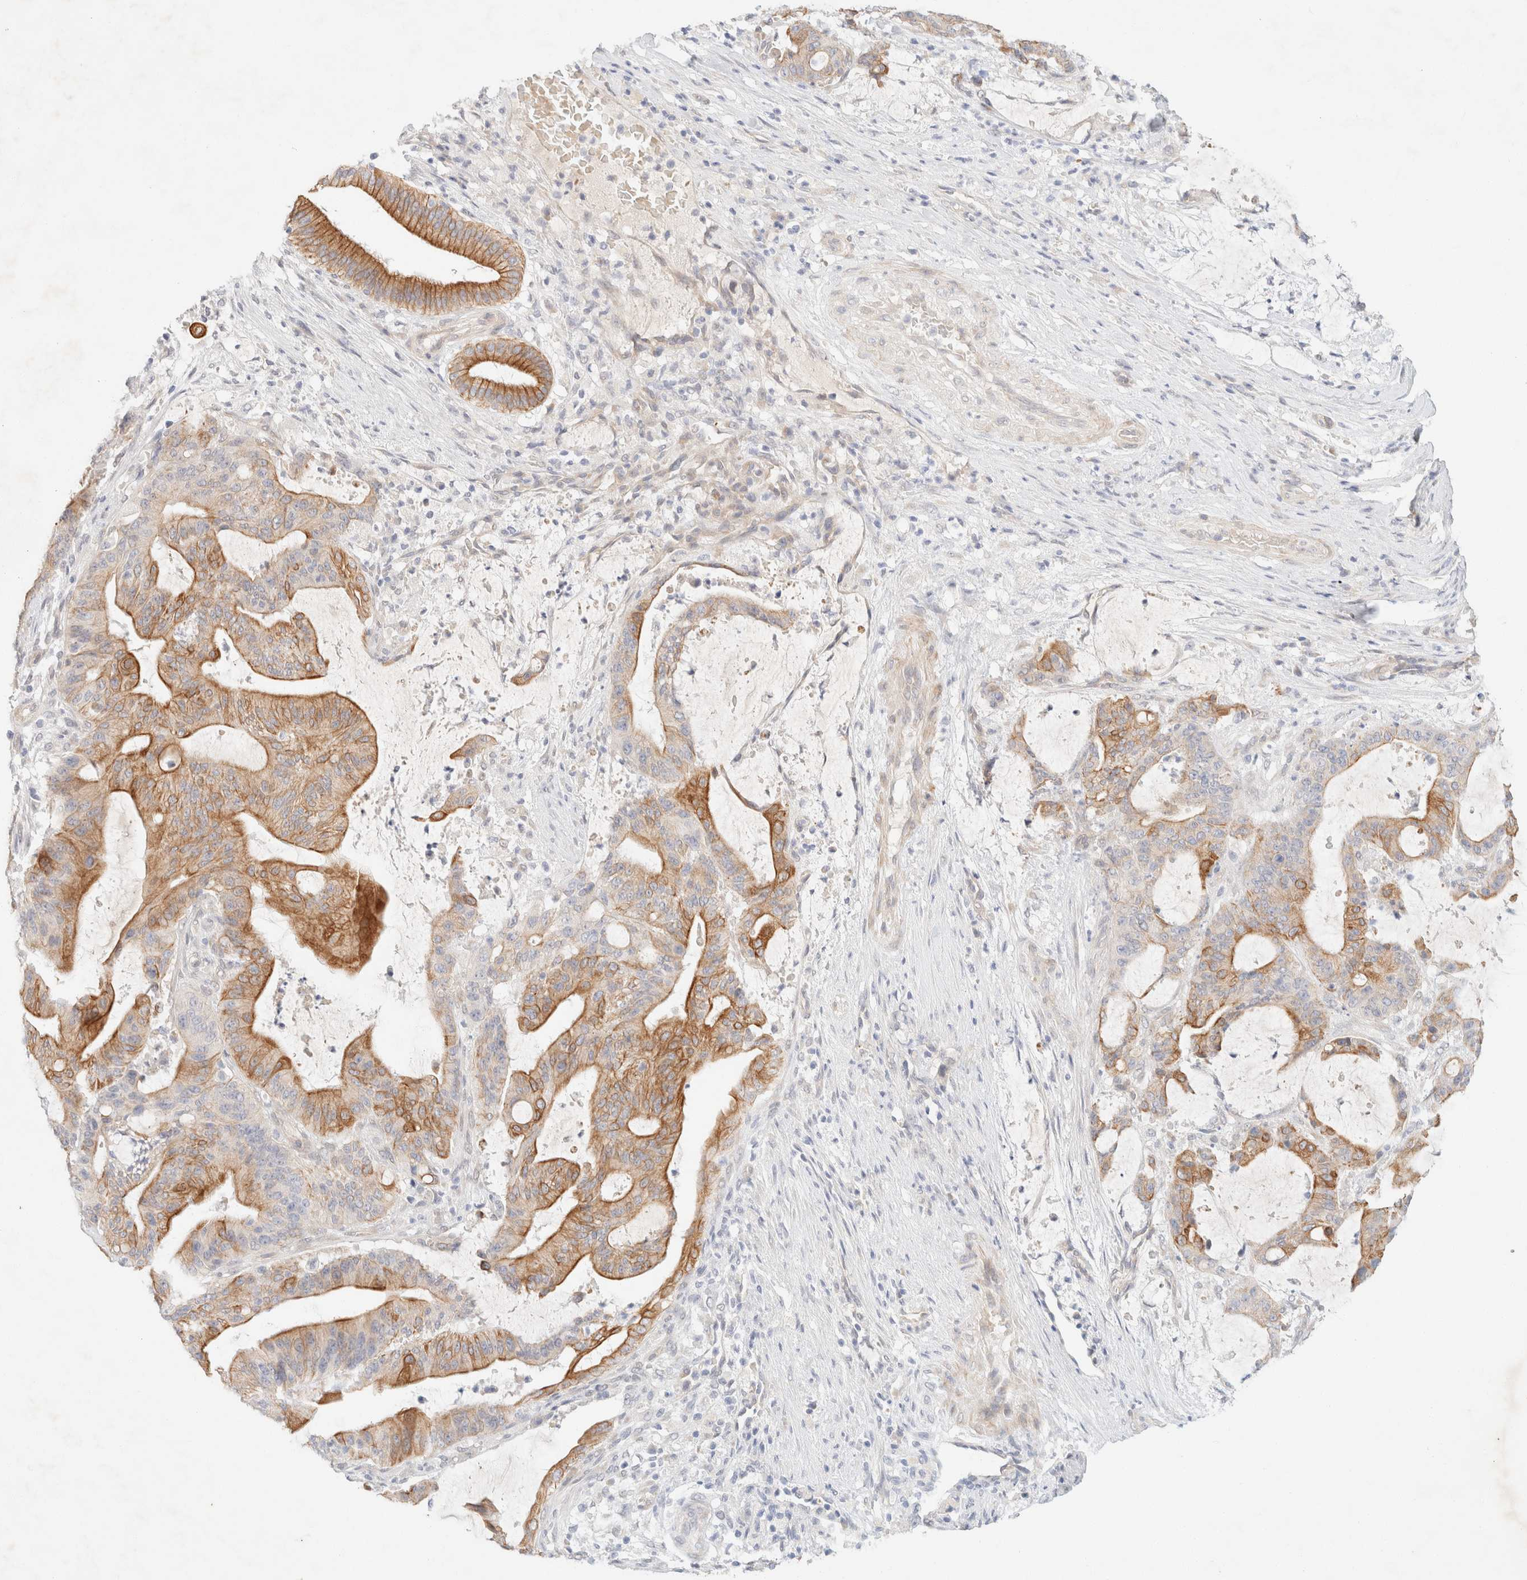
{"staining": {"intensity": "strong", "quantity": "25%-75%", "location": "cytoplasmic/membranous"}, "tissue": "liver cancer", "cell_type": "Tumor cells", "image_type": "cancer", "snomed": [{"axis": "morphology", "description": "Normal tissue, NOS"}, {"axis": "morphology", "description": "Cholangiocarcinoma"}, {"axis": "topography", "description": "Liver"}, {"axis": "topography", "description": "Peripheral nerve tissue"}], "caption": "Liver cancer tissue demonstrates strong cytoplasmic/membranous positivity in about 25%-75% of tumor cells, visualized by immunohistochemistry. (DAB (3,3'-diaminobenzidine) IHC with brightfield microscopy, high magnification).", "gene": "CSNK1E", "patient": {"sex": "female", "age": 73}}